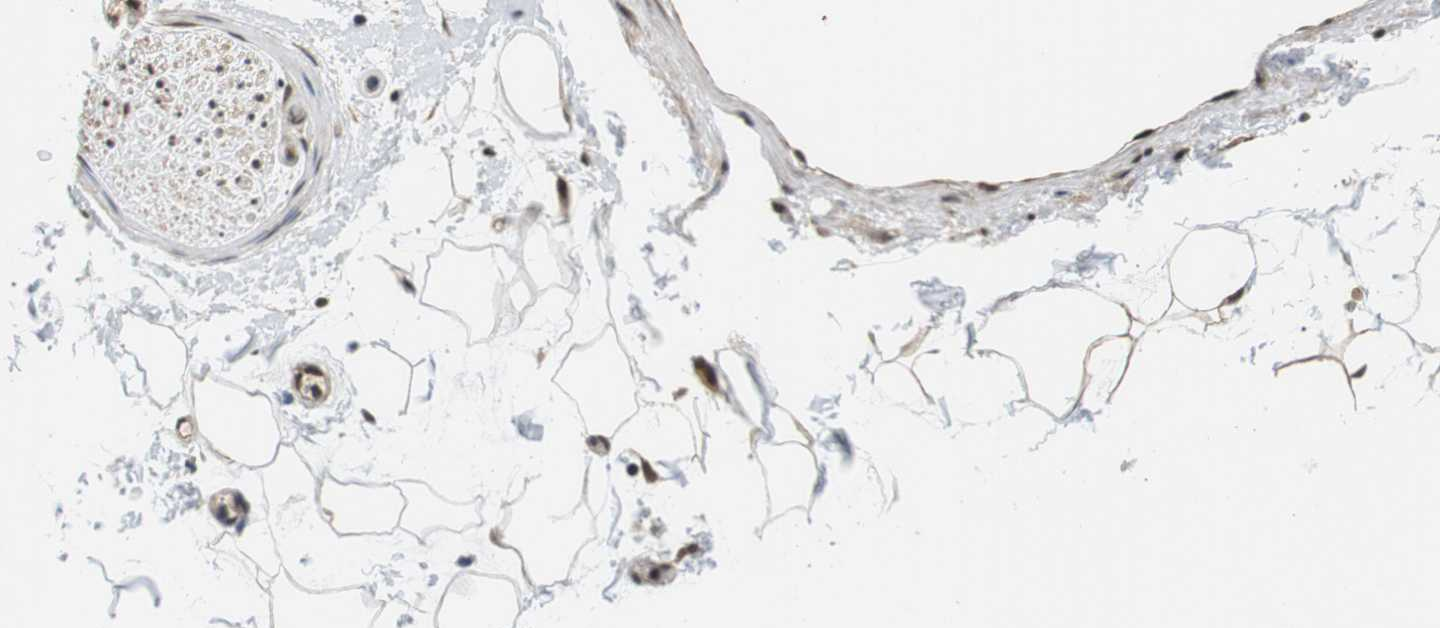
{"staining": {"intensity": "moderate", "quantity": ">75%", "location": "nuclear"}, "tissue": "adipose tissue", "cell_type": "Adipocytes", "image_type": "normal", "snomed": [{"axis": "morphology", "description": "Normal tissue, NOS"}, {"axis": "topography", "description": "Soft tissue"}], "caption": "IHC image of benign adipose tissue: human adipose tissue stained using immunohistochemistry (IHC) exhibits medium levels of moderate protein expression localized specifically in the nuclear of adipocytes, appearing as a nuclear brown color.", "gene": "CSNK2B", "patient": {"sex": "male", "age": 72}}